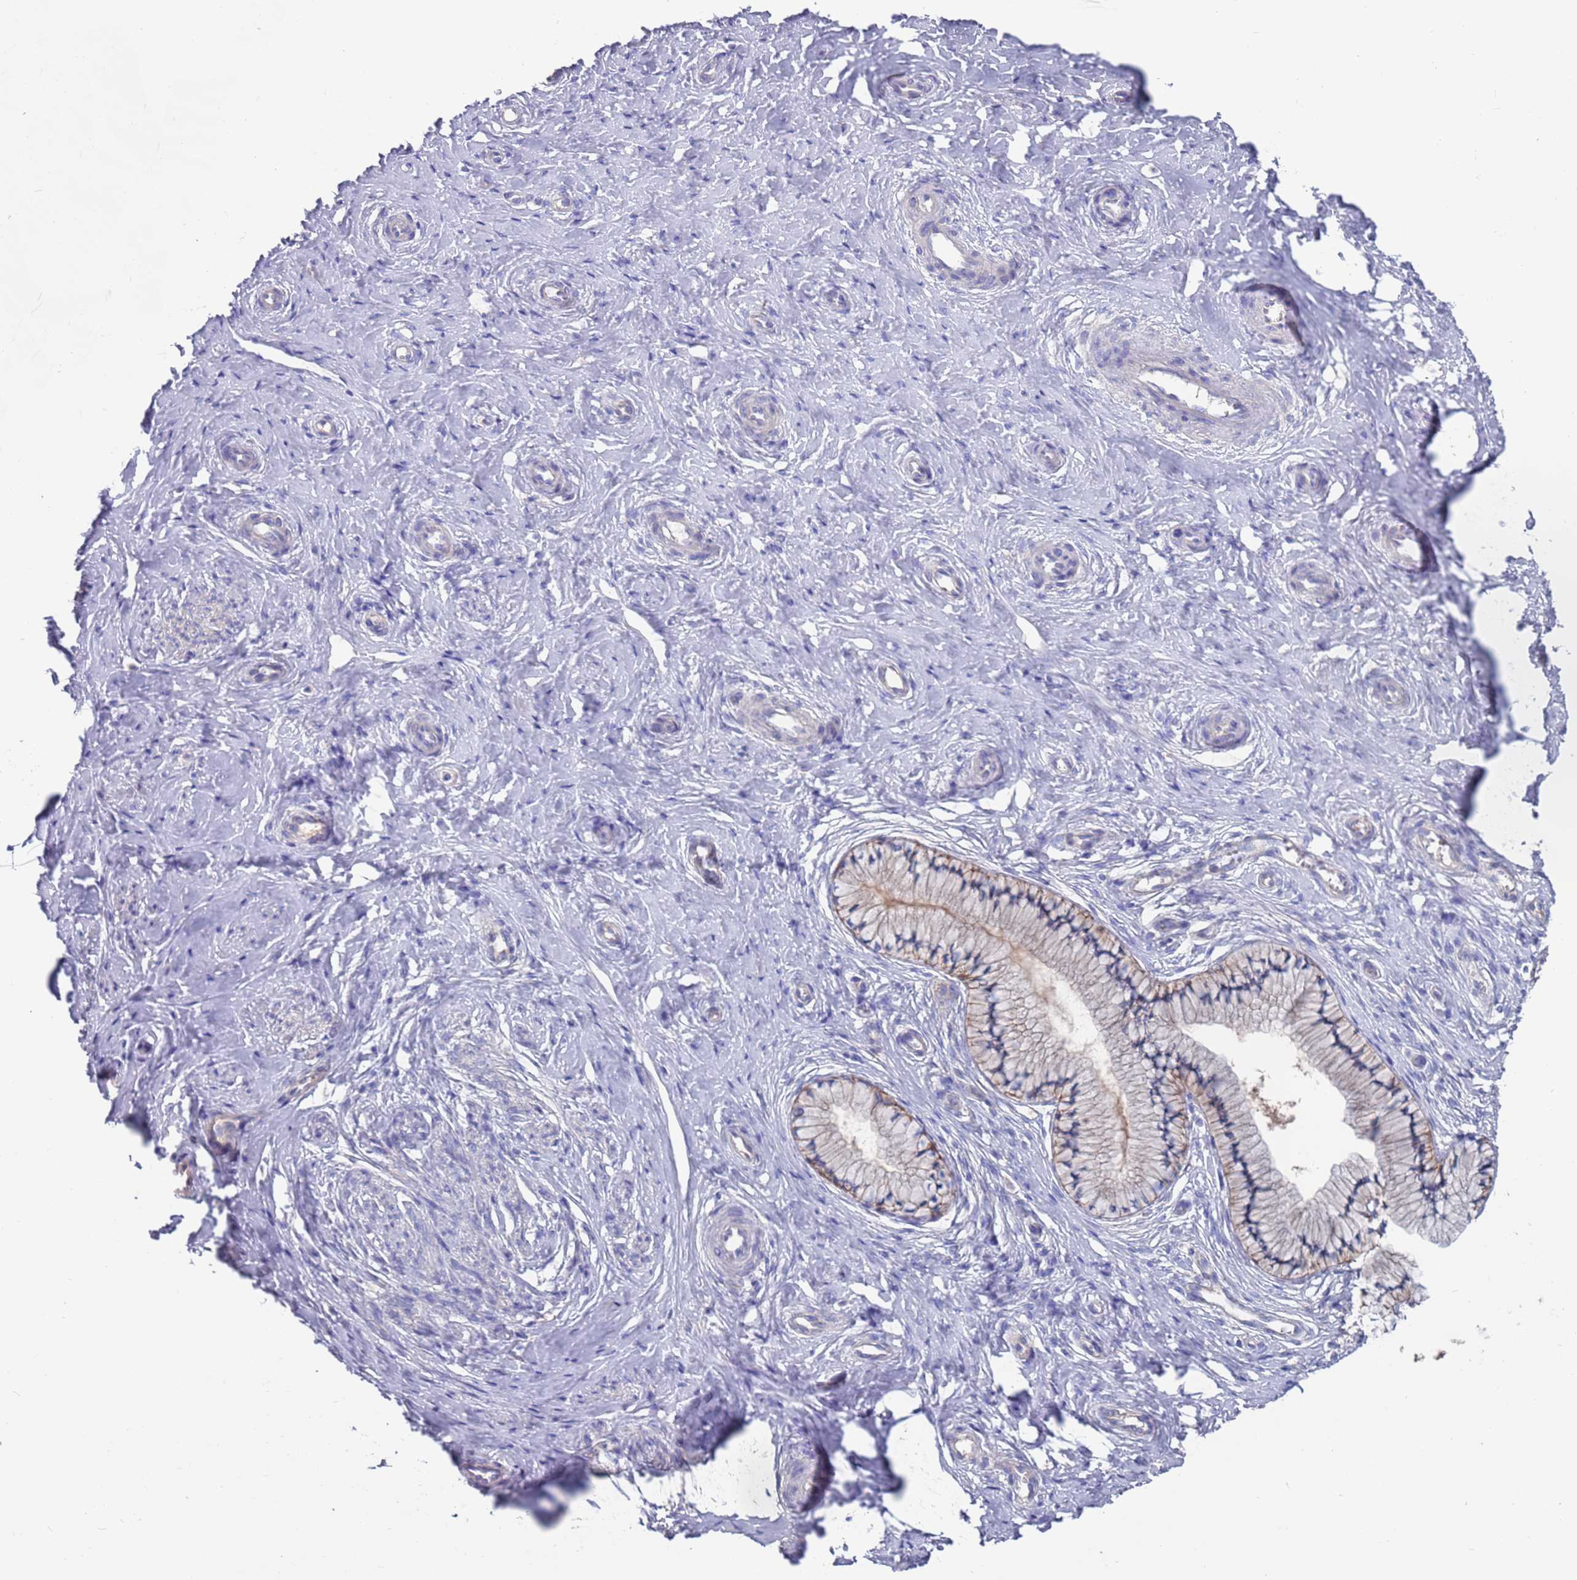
{"staining": {"intensity": "strong", "quantity": ">75%", "location": "cytoplasmic/membranous"}, "tissue": "cervix", "cell_type": "Glandular cells", "image_type": "normal", "snomed": [{"axis": "morphology", "description": "Normal tissue, NOS"}, {"axis": "topography", "description": "Cervix"}], "caption": "Unremarkable cervix shows strong cytoplasmic/membranous positivity in approximately >75% of glandular cells The protein is shown in brown color, while the nuclei are stained blue..", "gene": "KRTCAP3", "patient": {"sex": "female", "age": 36}}